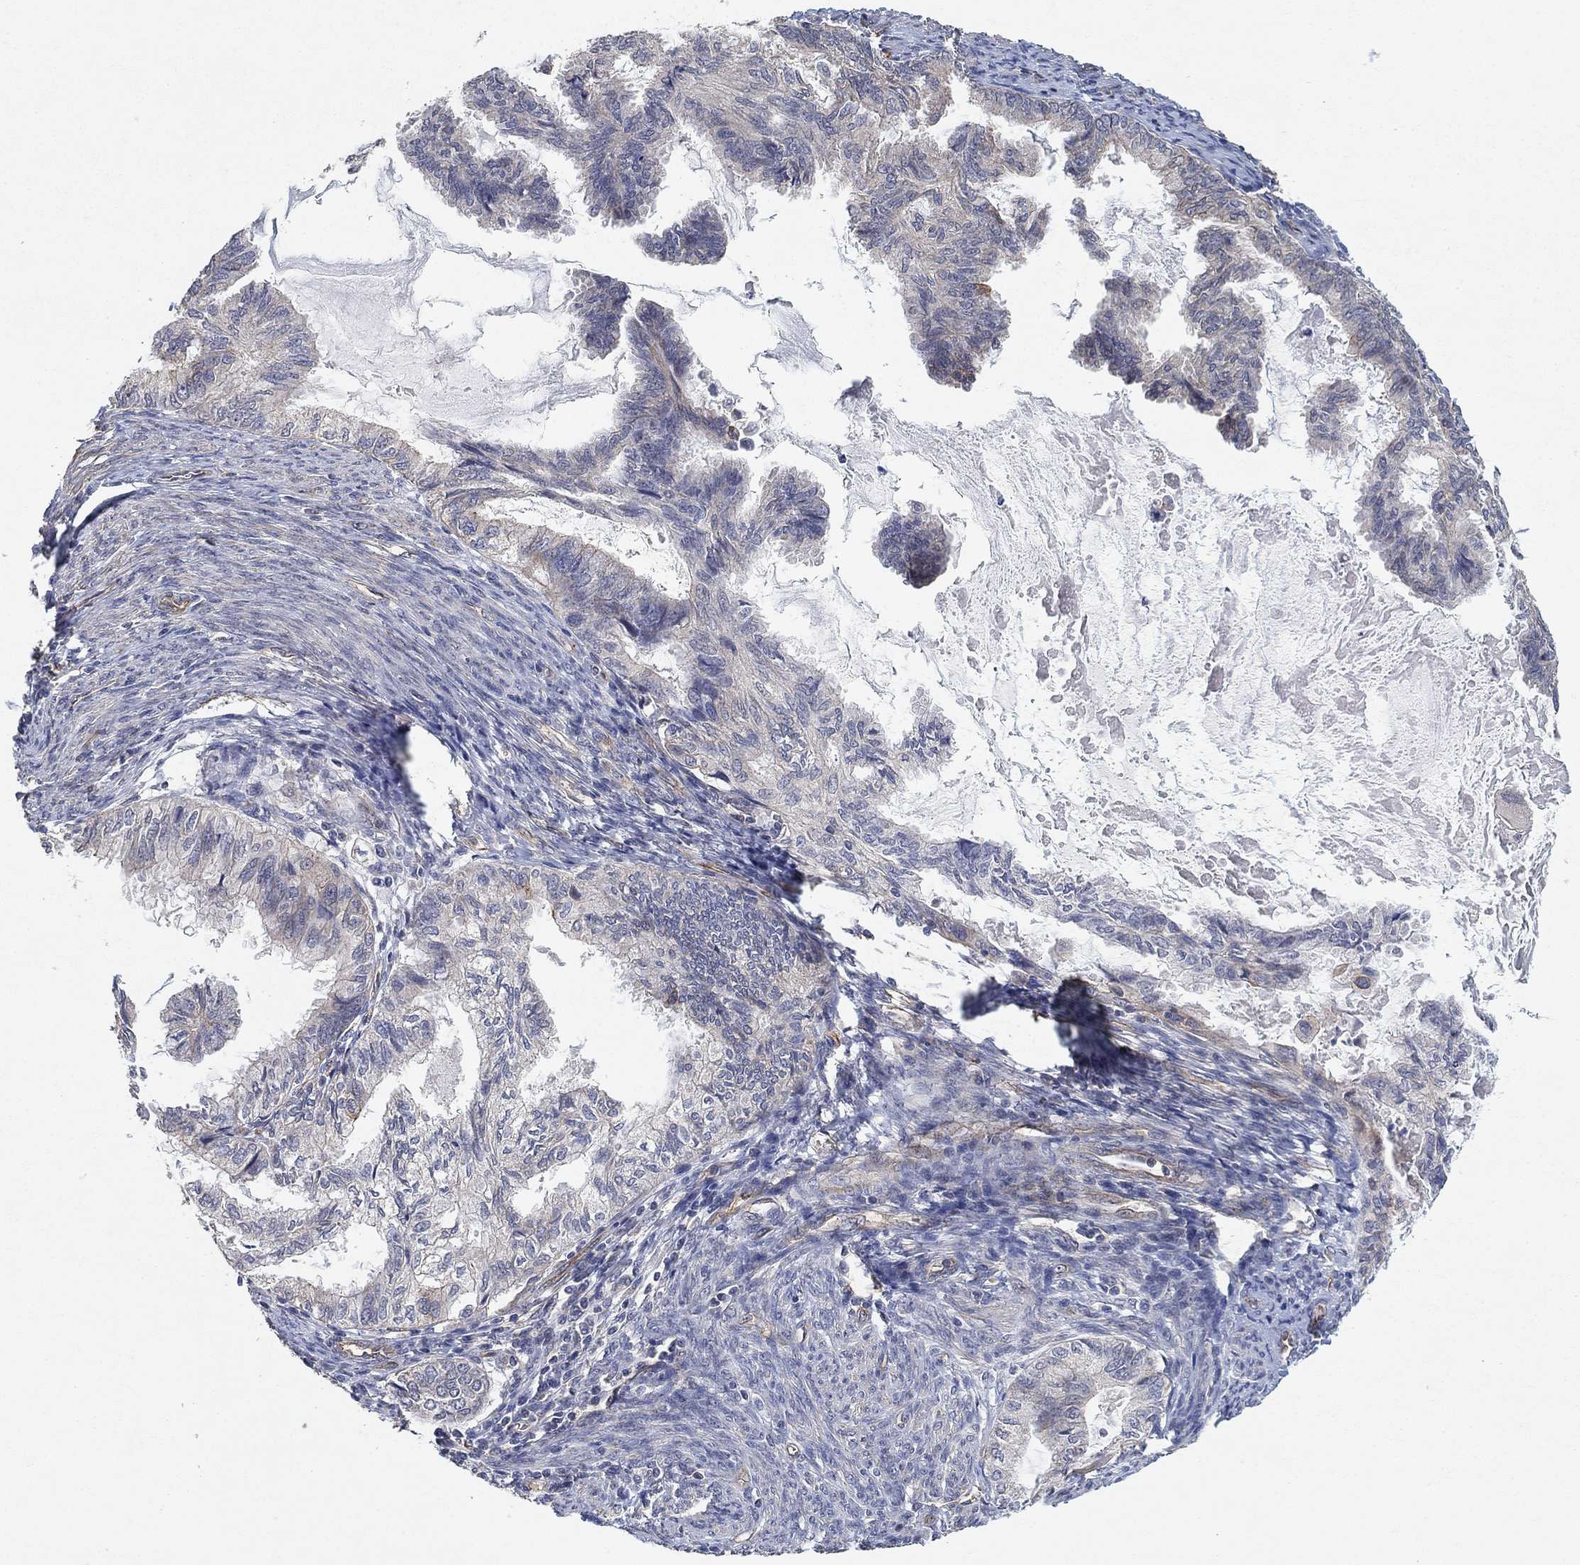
{"staining": {"intensity": "negative", "quantity": "none", "location": "none"}, "tissue": "endometrial cancer", "cell_type": "Tumor cells", "image_type": "cancer", "snomed": [{"axis": "morphology", "description": "Adenocarcinoma, NOS"}, {"axis": "topography", "description": "Endometrium"}], "caption": "High magnification brightfield microscopy of endometrial cancer (adenocarcinoma) stained with DAB (3,3'-diaminobenzidine) (brown) and counterstained with hematoxylin (blue): tumor cells show no significant expression.", "gene": "MCUR1", "patient": {"sex": "female", "age": 86}}